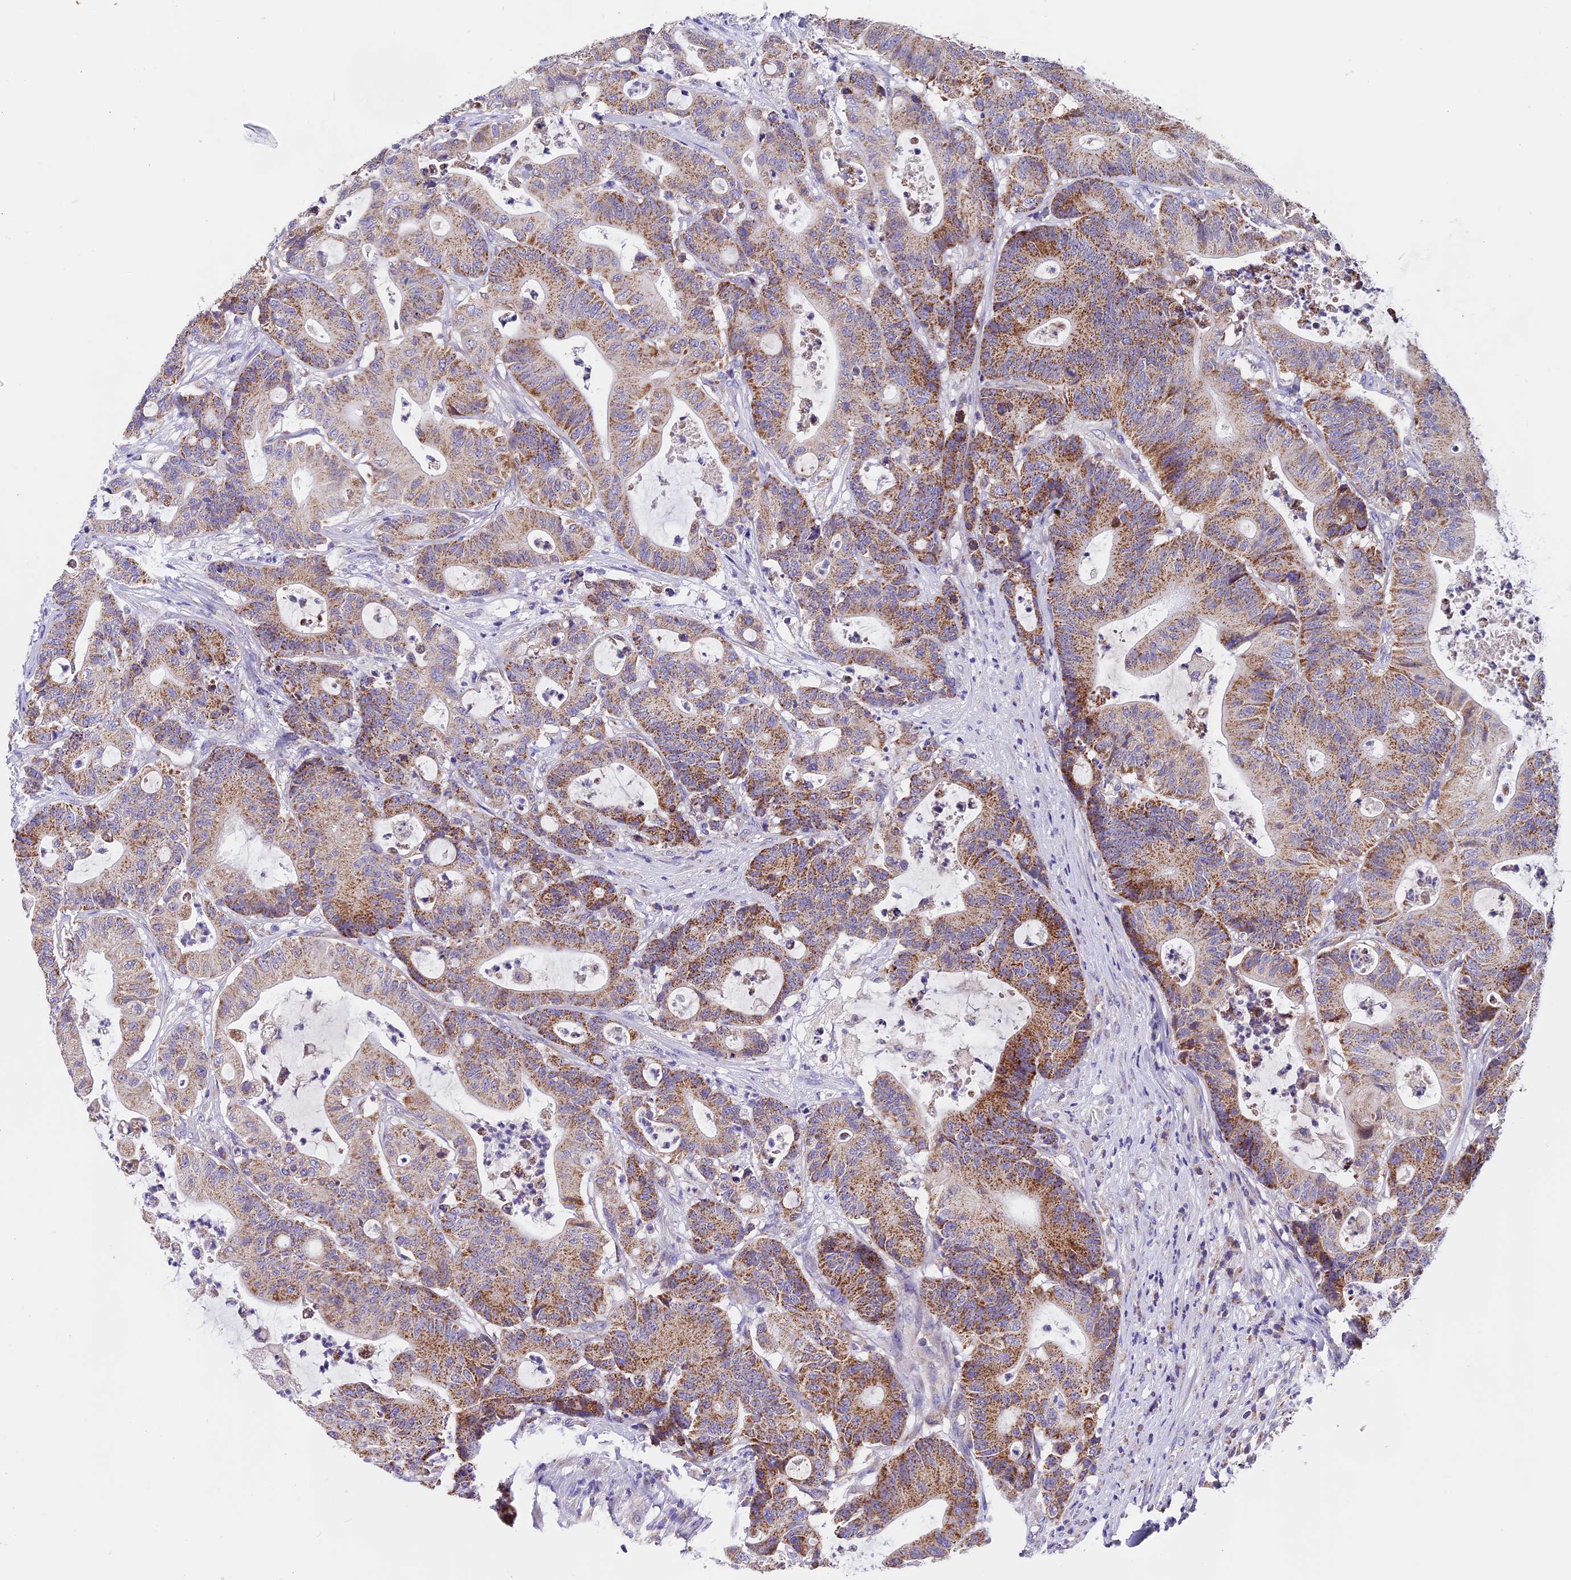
{"staining": {"intensity": "moderate", "quantity": ">75%", "location": "cytoplasmic/membranous"}, "tissue": "colorectal cancer", "cell_type": "Tumor cells", "image_type": "cancer", "snomed": [{"axis": "morphology", "description": "Adenocarcinoma, NOS"}, {"axis": "topography", "description": "Colon"}], "caption": "A brown stain labels moderate cytoplasmic/membranous staining of a protein in colorectal cancer tumor cells.", "gene": "MGME1", "patient": {"sex": "female", "age": 84}}